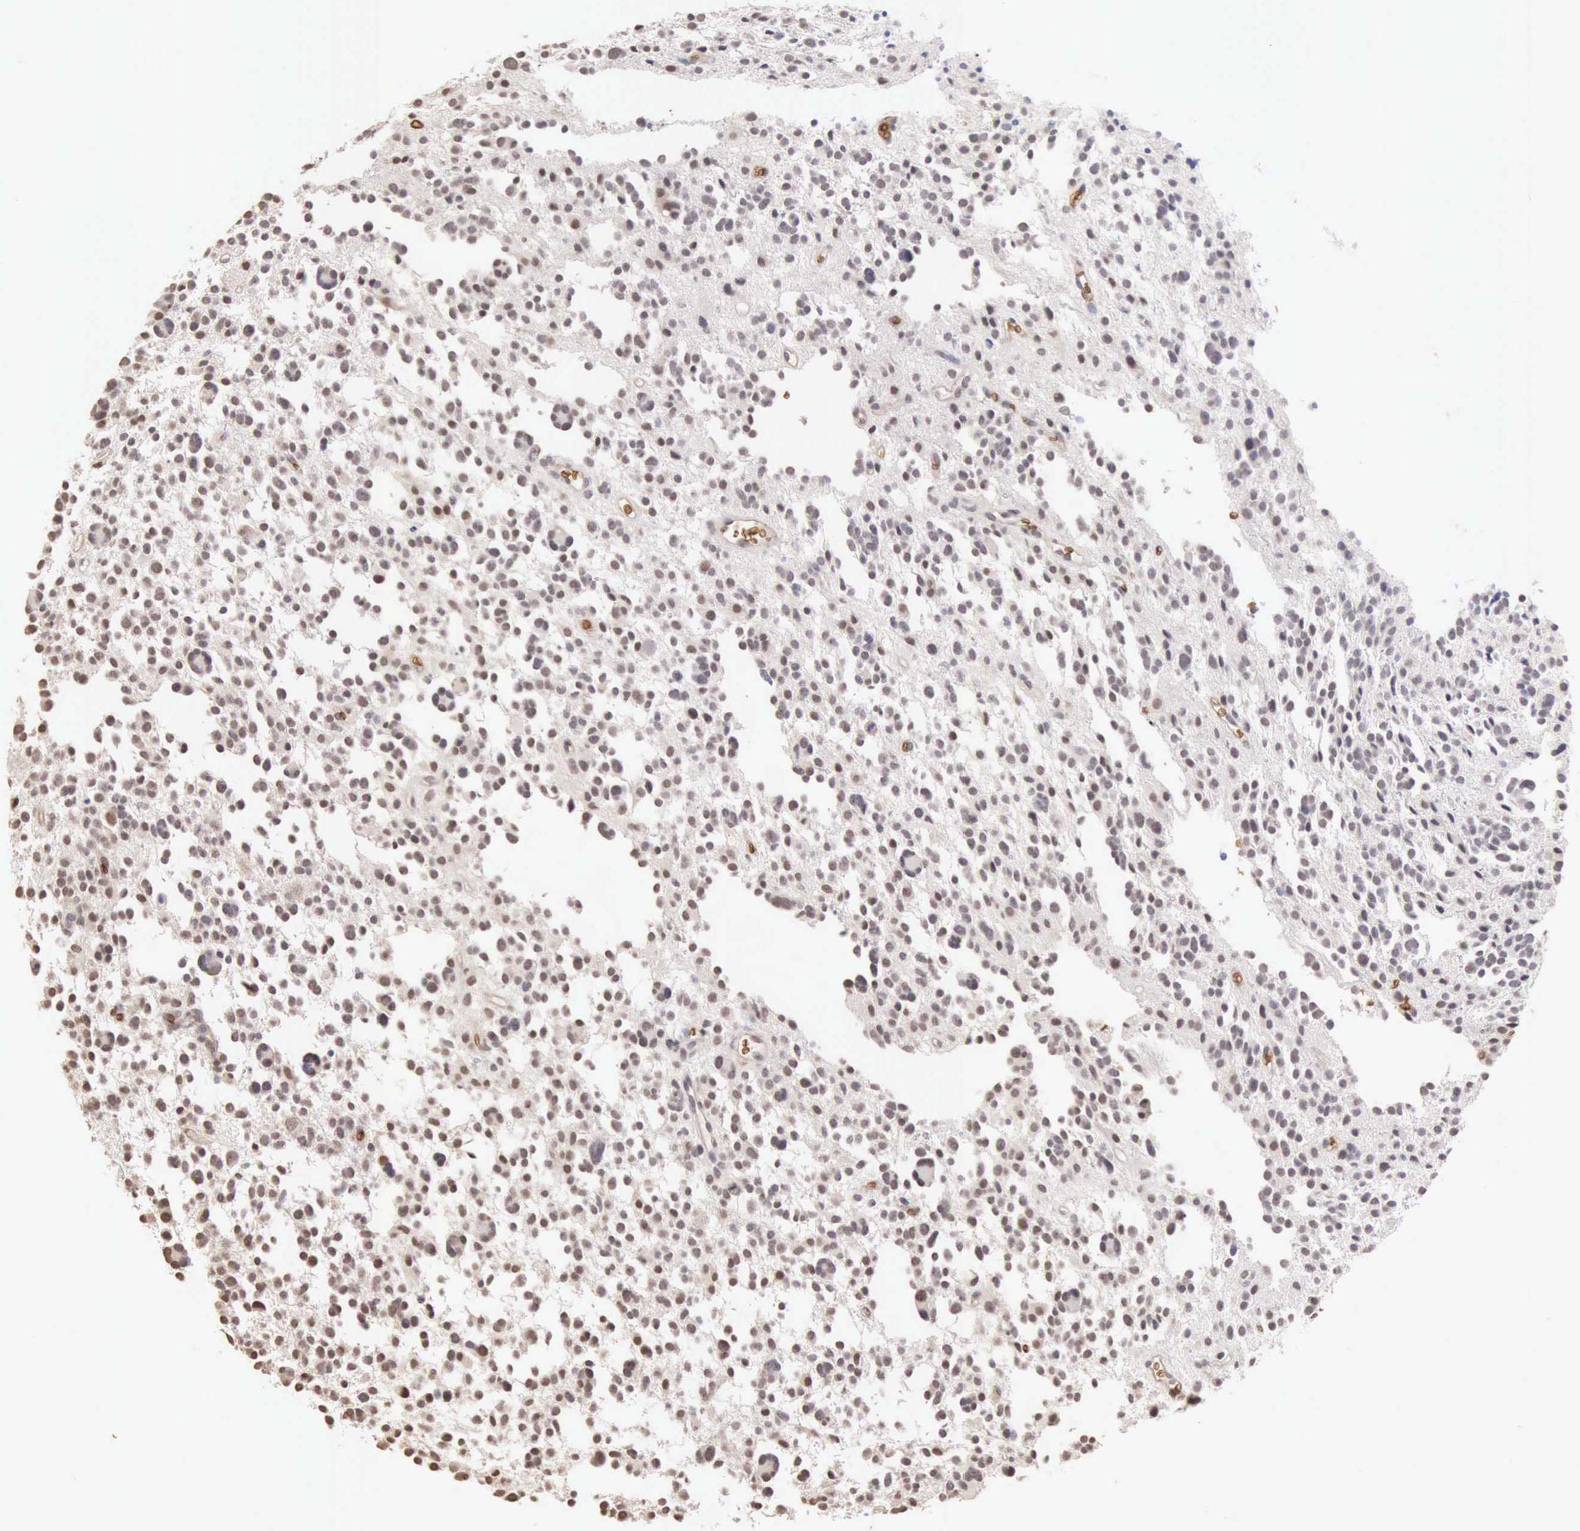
{"staining": {"intensity": "moderate", "quantity": "<25%", "location": "nuclear"}, "tissue": "glioma", "cell_type": "Tumor cells", "image_type": "cancer", "snomed": [{"axis": "morphology", "description": "Glioma, malignant, Low grade"}, {"axis": "topography", "description": "Brain"}], "caption": "This is a micrograph of immunohistochemistry staining of low-grade glioma (malignant), which shows moderate staining in the nuclear of tumor cells.", "gene": "CFI", "patient": {"sex": "female", "age": 36}}